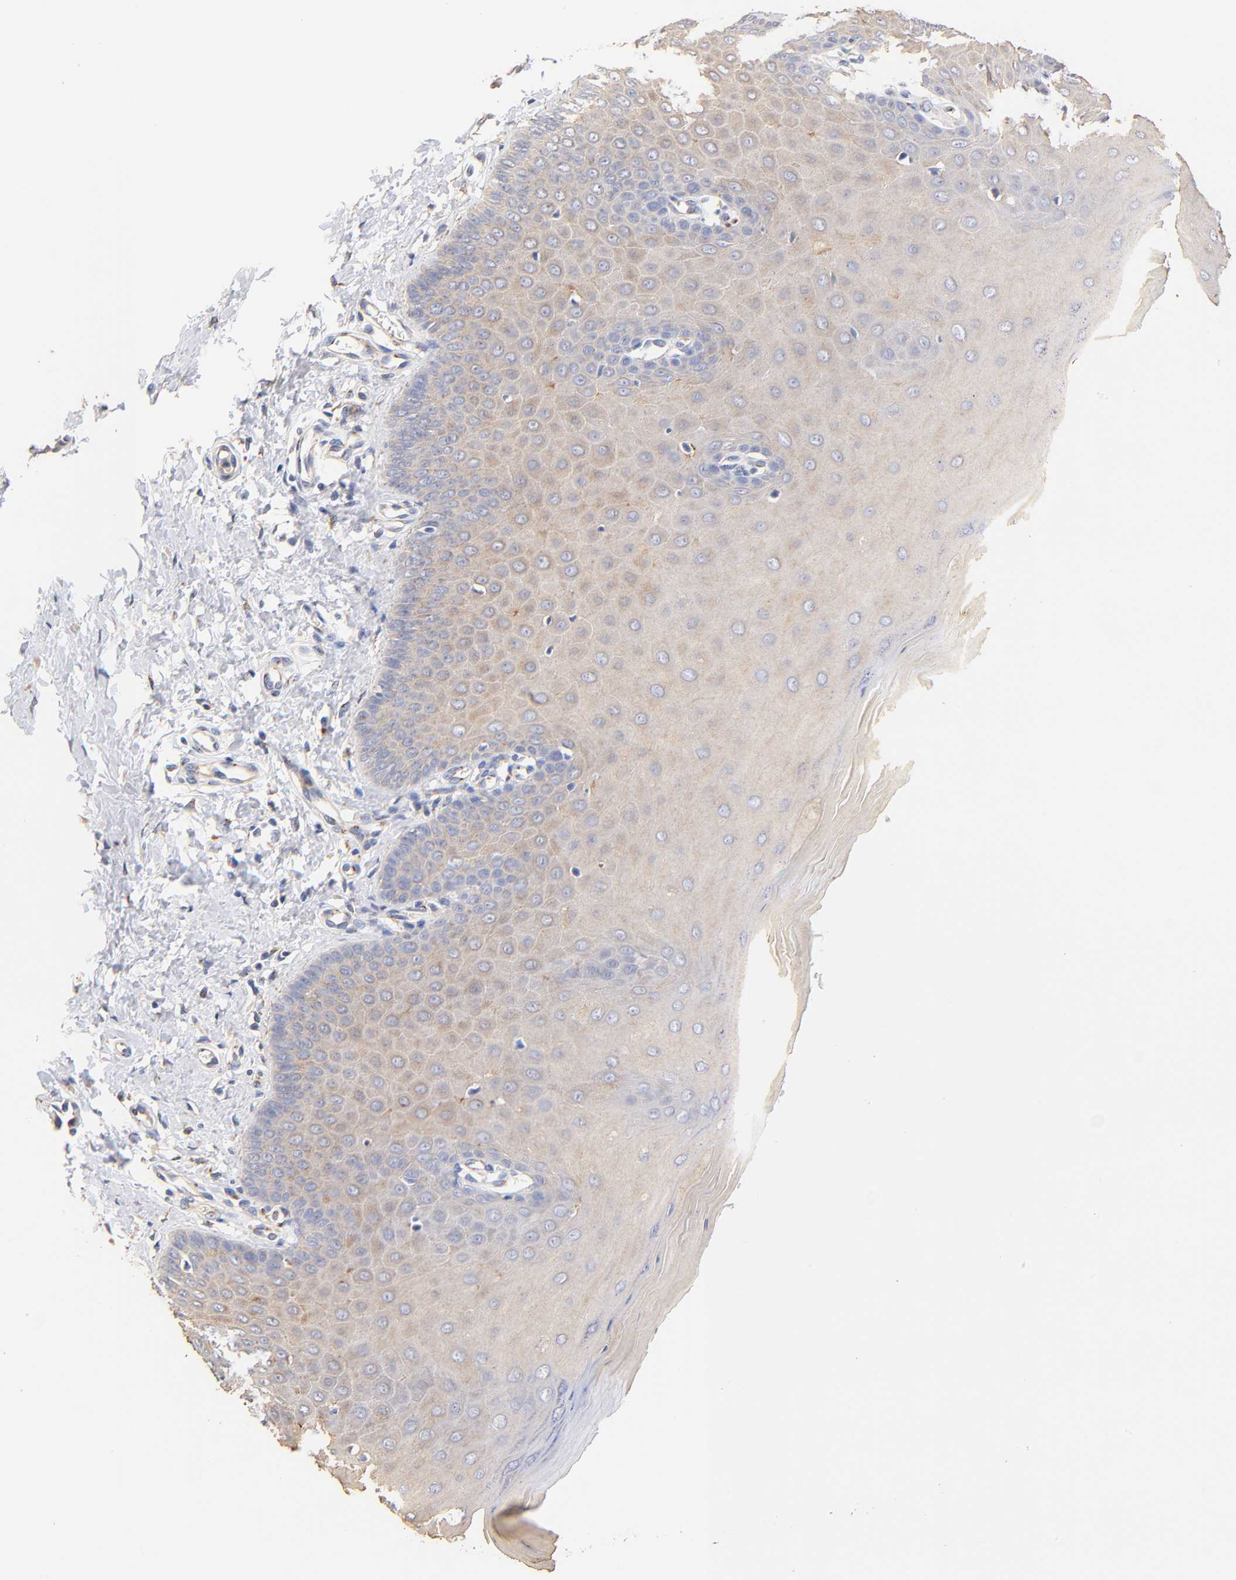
{"staining": {"intensity": "negative", "quantity": "none", "location": "none"}, "tissue": "cervix", "cell_type": "Glandular cells", "image_type": "normal", "snomed": [{"axis": "morphology", "description": "Normal tissue, NOS"}, {"axis": "topography", "description": "Cervix"}], "caption": "Immunohistochemistry (IHC) of normal human cervix demonstrates no positivity in glandular cells.", "gene": "FMNL3", "patient": {"sex": "female", "age": 55}}